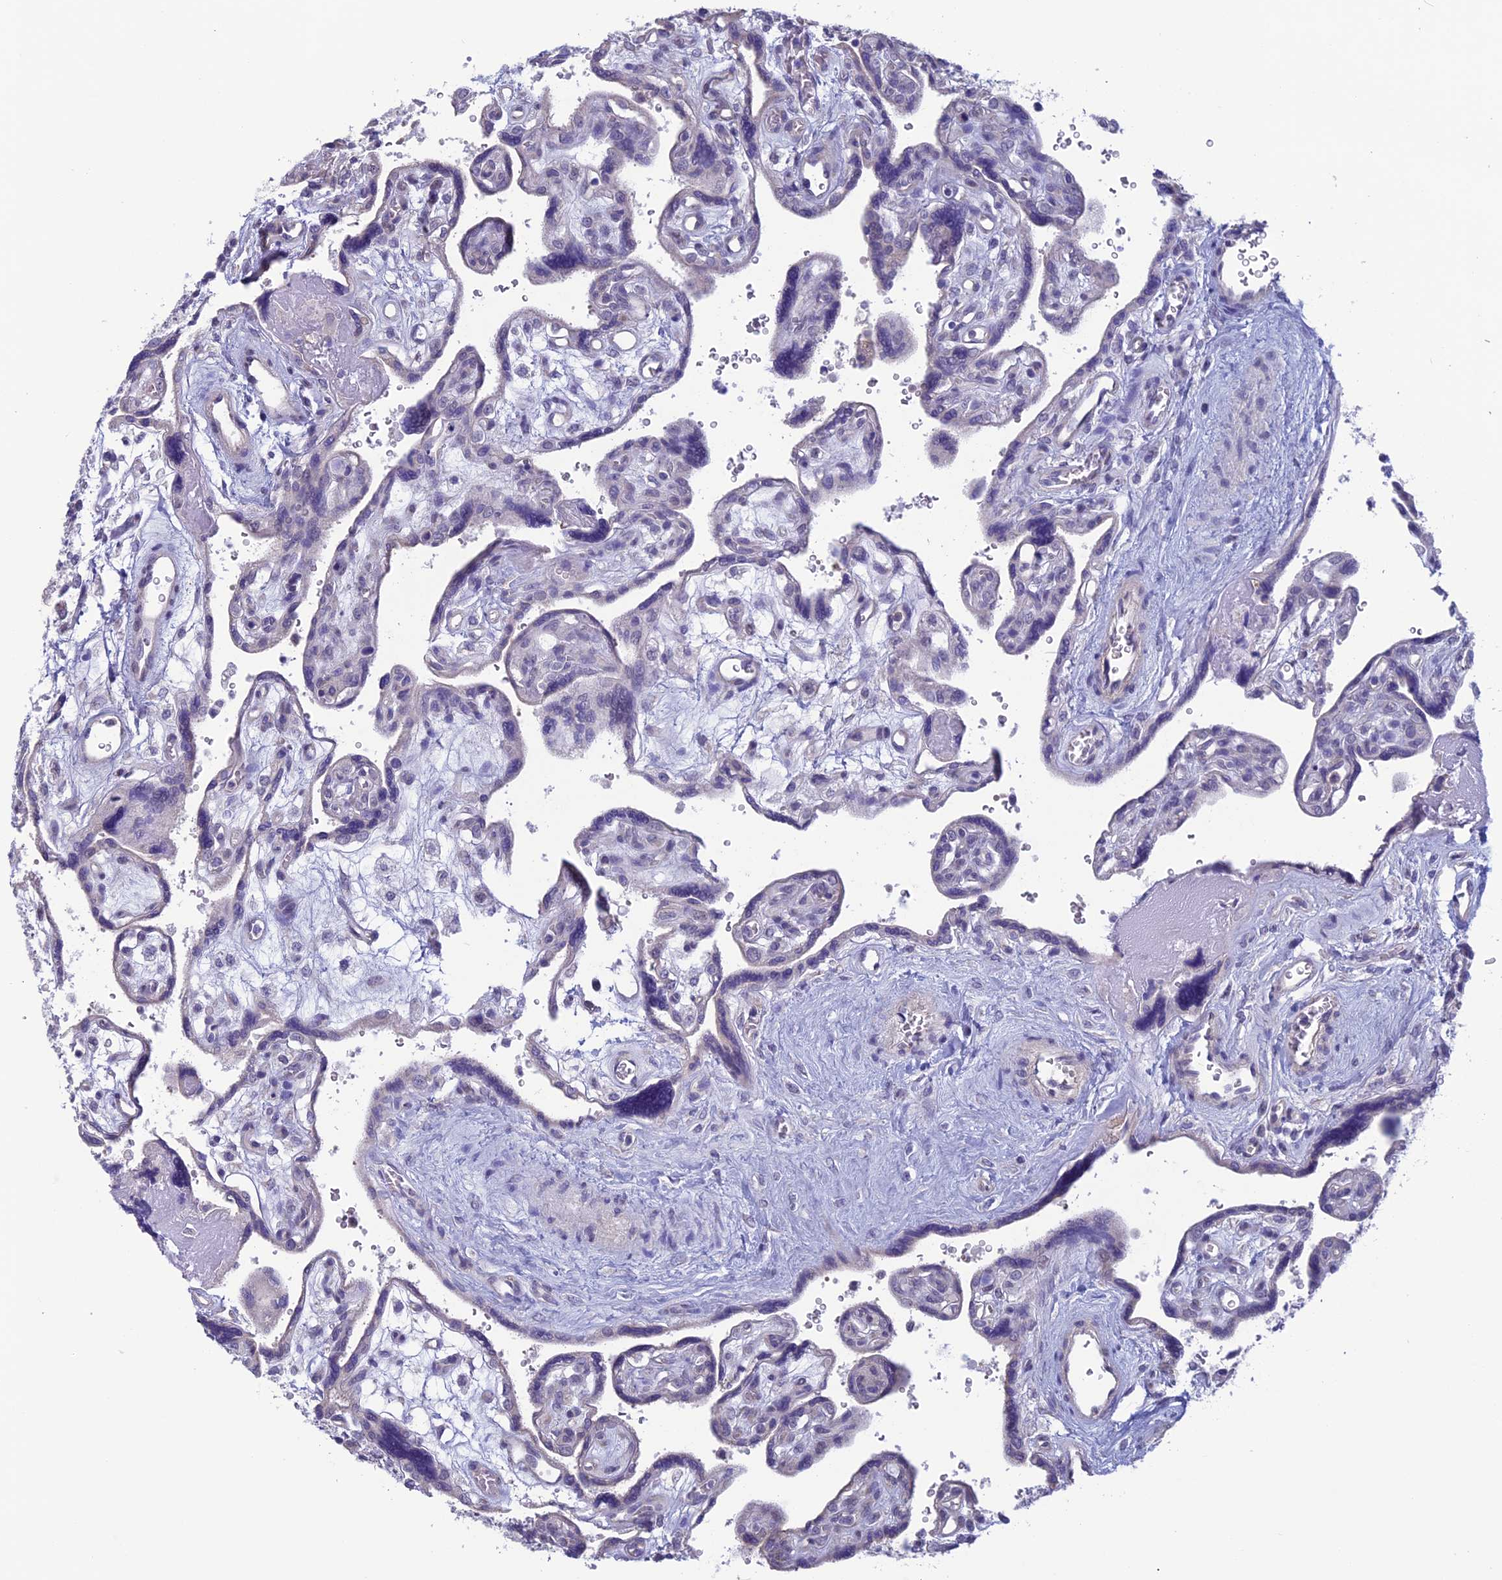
{"staining": {"intensity": "weak", "quantity": "<25%", "location": "cytoplasmic/membranous"}, "tissue": "placenta", "cell_type": "Trophoblastic cells", "image_type": "normal", "snomed": [{"axis": "morphology", "description": "Normal tissue, NOS"}, {"axis": "topography", "description": "Placenta"}], "caption": "A high-resolution photomicrograph shows immunohistochemistry (IHC) staining of benign placenta, which exhibits no significant positivity in trophoblastic cells. The staining was performed using DAB to visualize the protein expression in brown, while the nuclei were stained in blue with hematoxylin (Magnification: 20x).", "gene": "SLC1A6", "patient": {"sex": "female", "age": 39}}